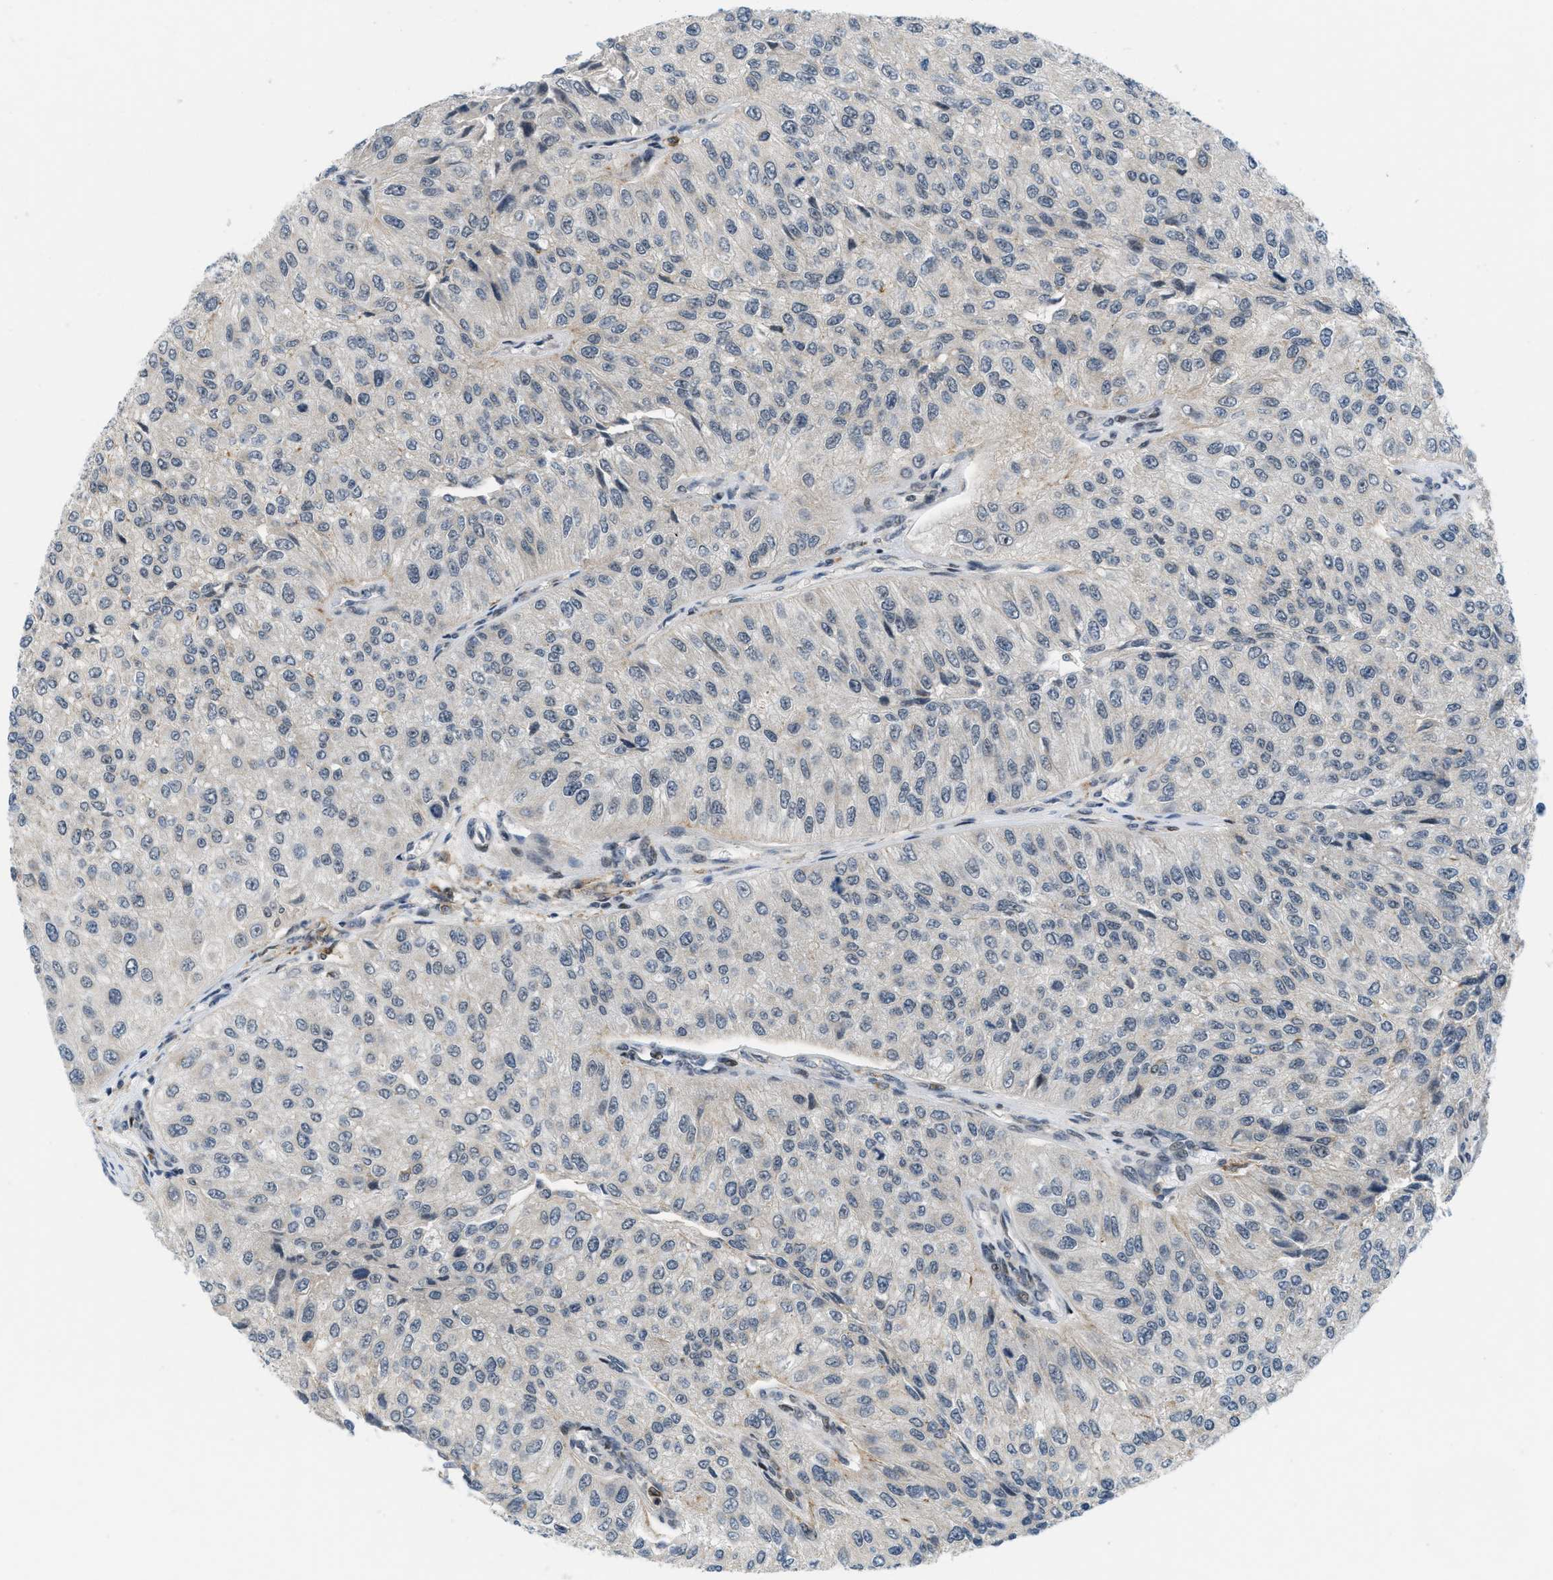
{"staining": {"intensity": "negative", "quantity": "none", "location": "none"}, "tissue": "urothelial cancer", "cell_type": "Tumor cells", "image_type": "cancer", "snomed": [{"axis": "morphology", "description": "Urothelial carcinoma, High grade"}, {"axis": "topography", "description": "Kidney"}, {"axis": "topography", "description": "Urinary bladder"}], "caption": "IHC of human high-grade urothelial carcinoma shows no expression in tumor cells.", "gene": "ING1", "patient": {"sex": "male", "age": 77}}